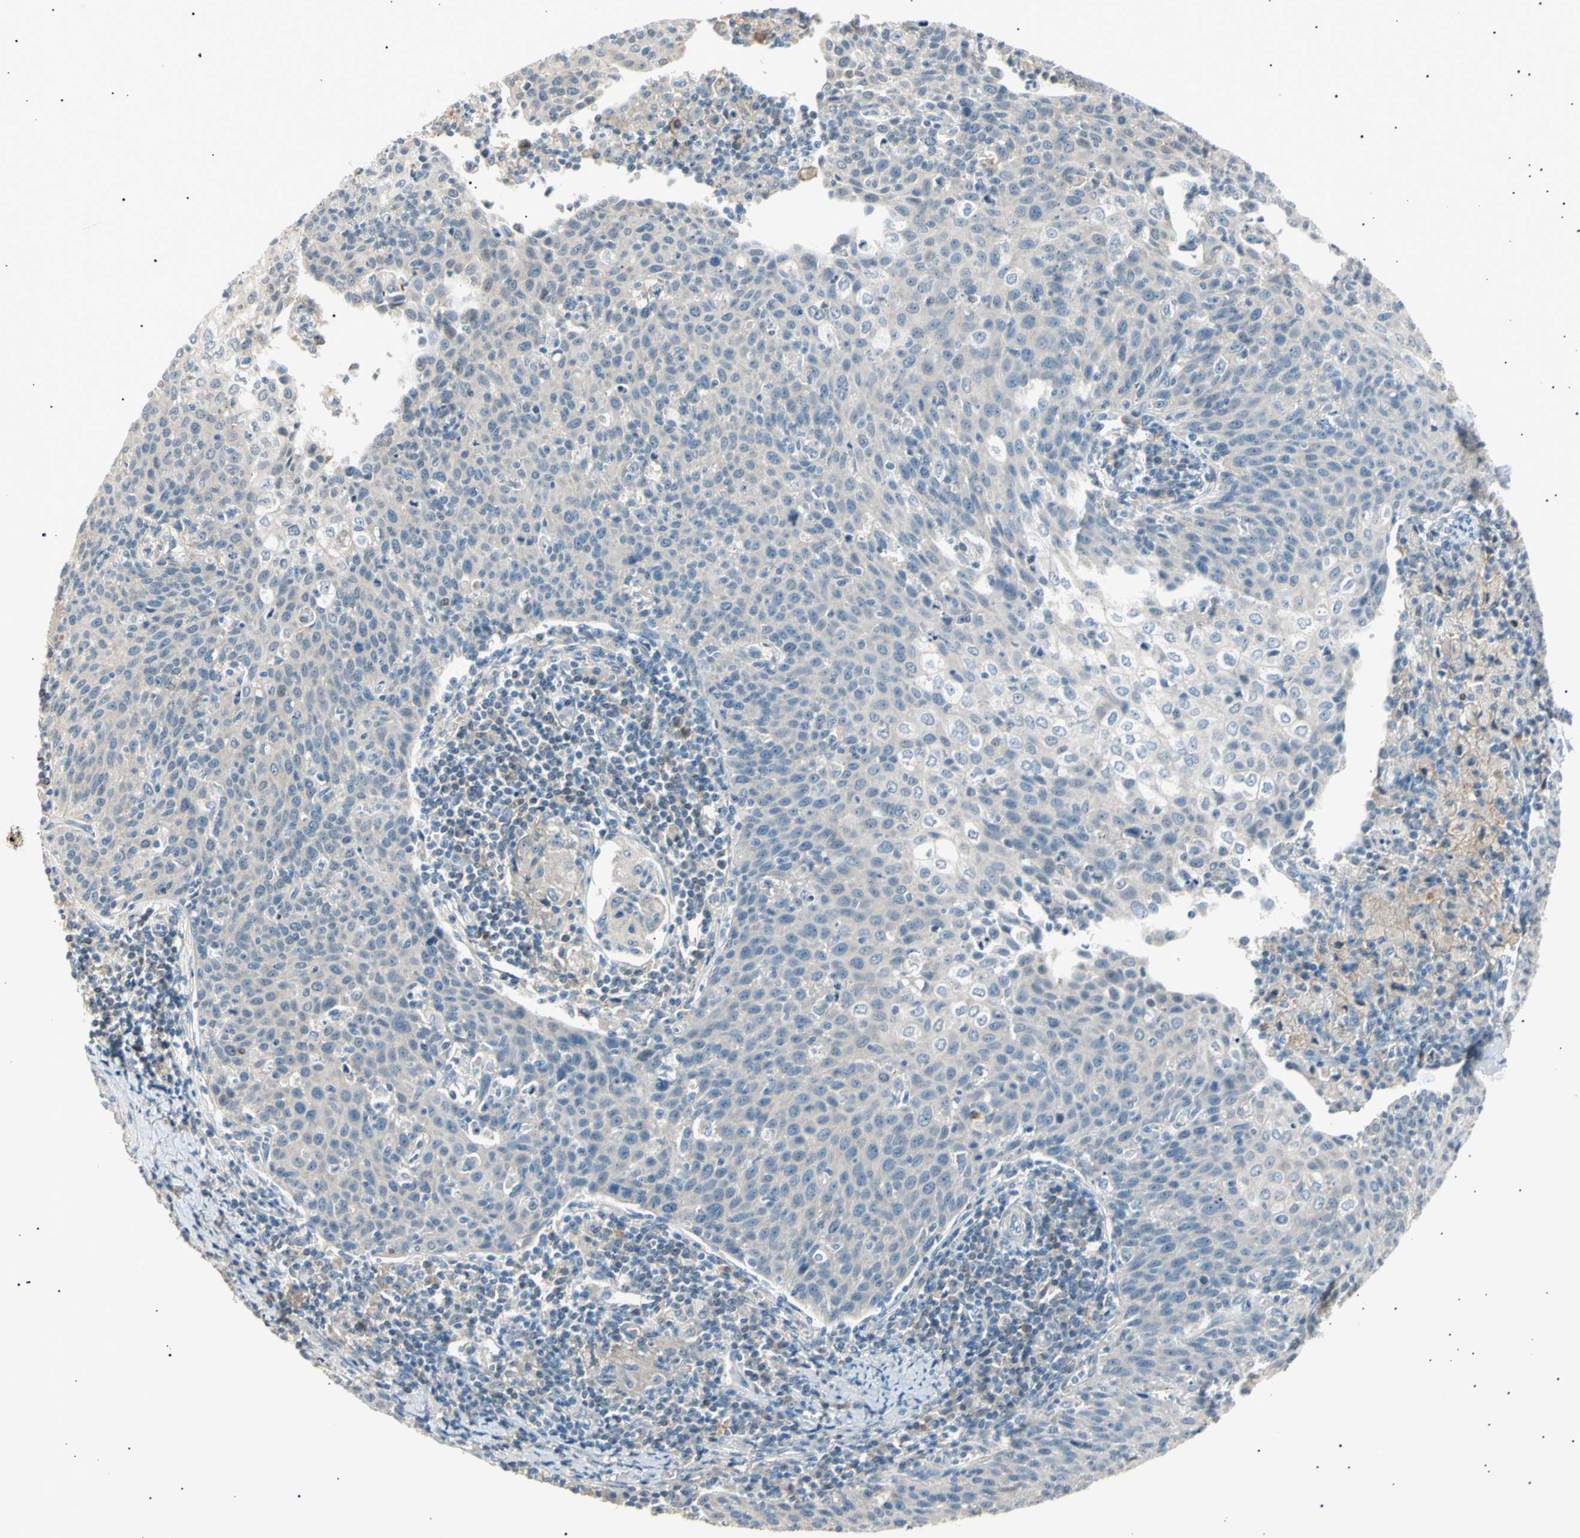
{"staining": {"intensity": "negative", "quantity": "none", "location": "none"}, "tissue": "cervical cancer", "cell_type": "Tumor cells", "image_type": "cancer", "snomed": [{"axis": "morphology", "description": "Squamous cell carcinoma, NOS"}, {"axis": "topography", "description": "Cervix"}], "caption": "The micrograph exhibits no staining of tumor cells in squamous cell carcinoma (cervical). (DAB immunohistochemistry with hematoxylin counter stain).", "gene": "LHPP", "patient": {"sex": "female", "age": 38}}